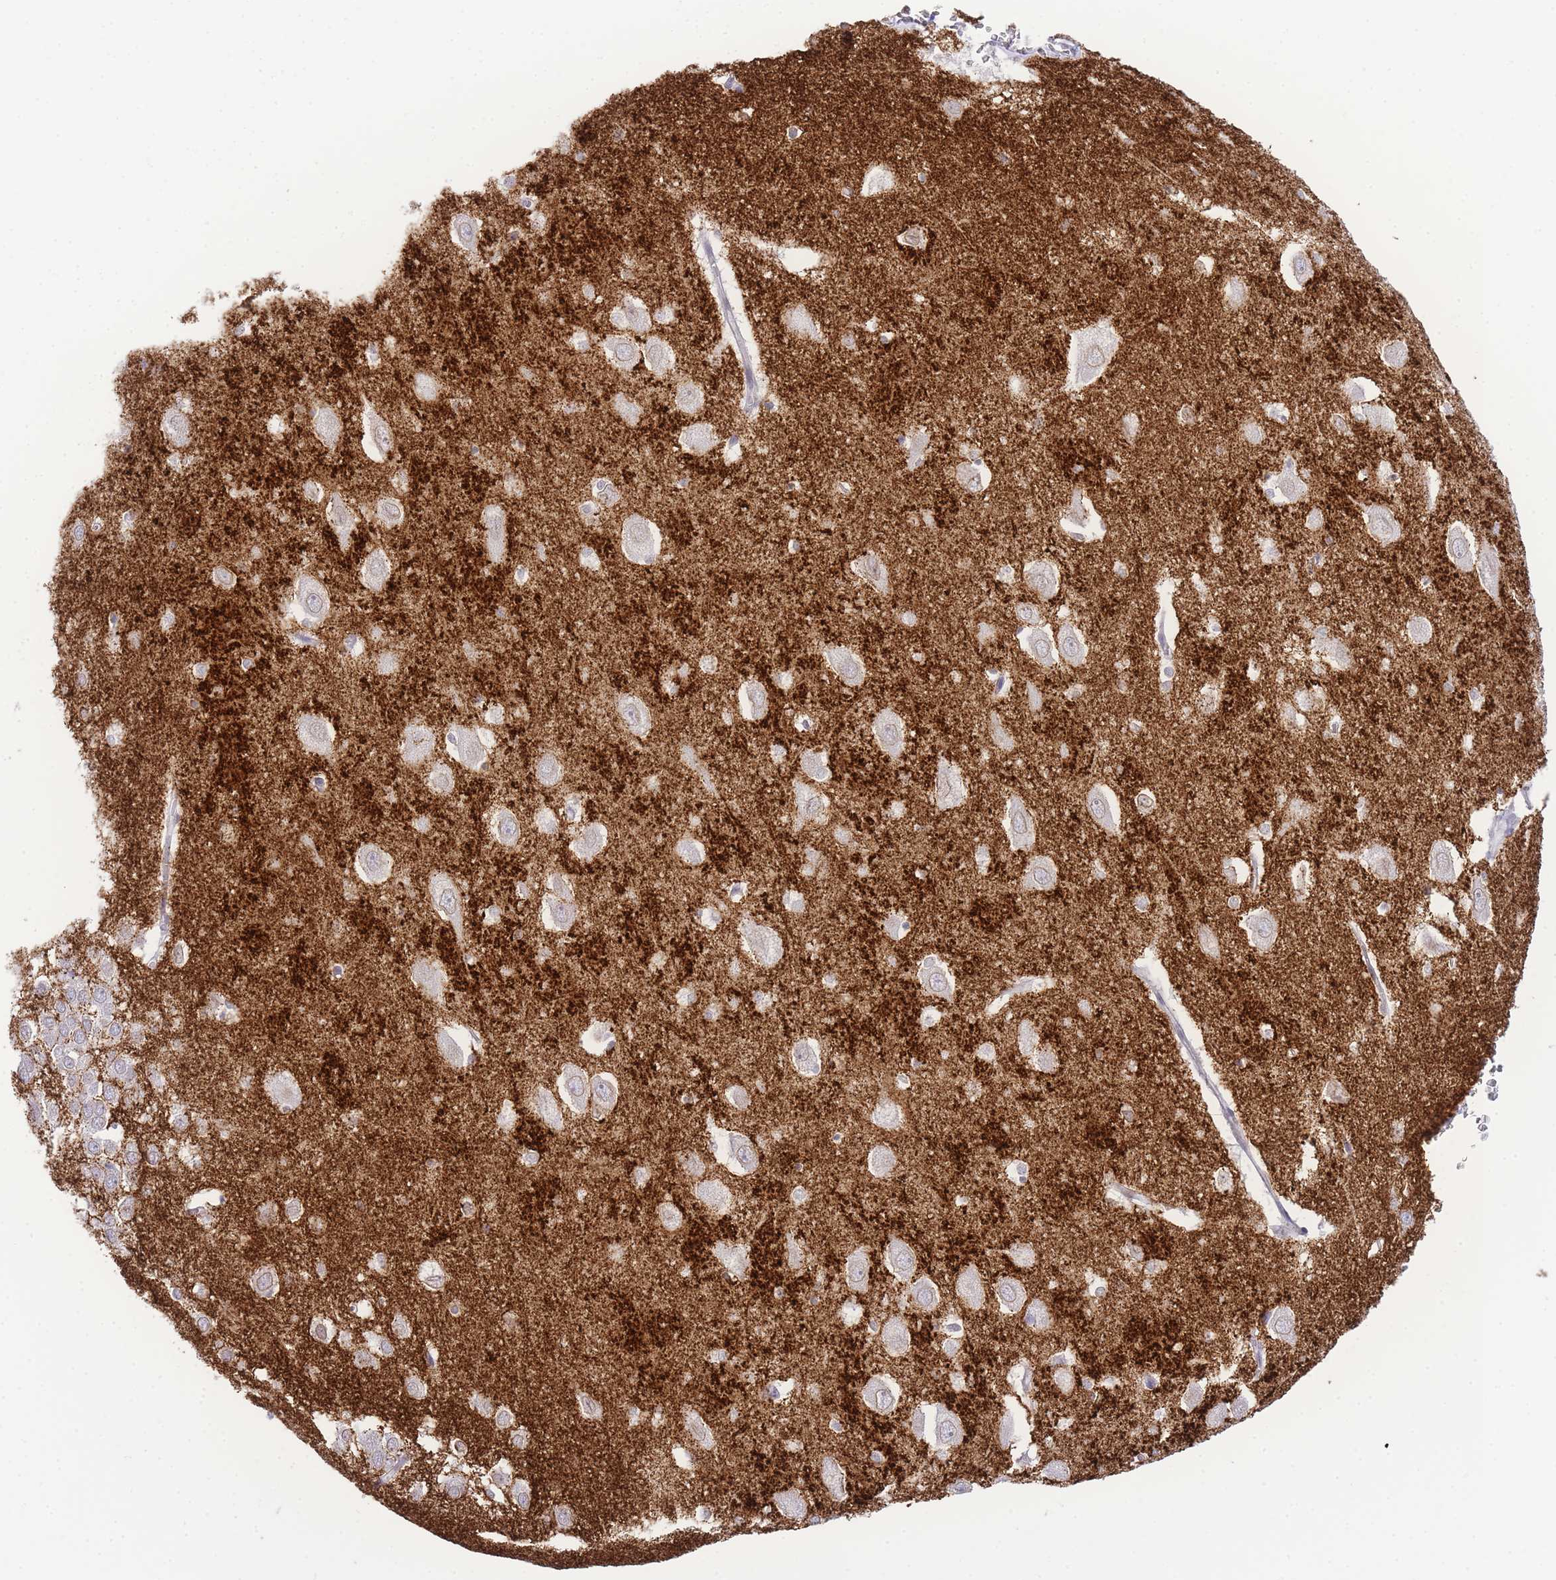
{"staining": {"intensity": "negative", "quantity": "none", "location": "none"}, "tissue": "hippocampus", "cell_type": "Glial cells", "image_type": "normal", "snomed": [{"axis": "morphology", "description": "Normal tissue, NOS"}, {"axis": "topography", "description": "Hippocampus"}], "caption": "There is no significant staining in glial cells of hippocampus. (DAB (3,3'-diaminobenzidine) immunohistochemistry (IHC) visualized using brightfield microscopy, high magnification).", "gene": "TIFAB", "patient": {"sex": "female", "age": 64}}